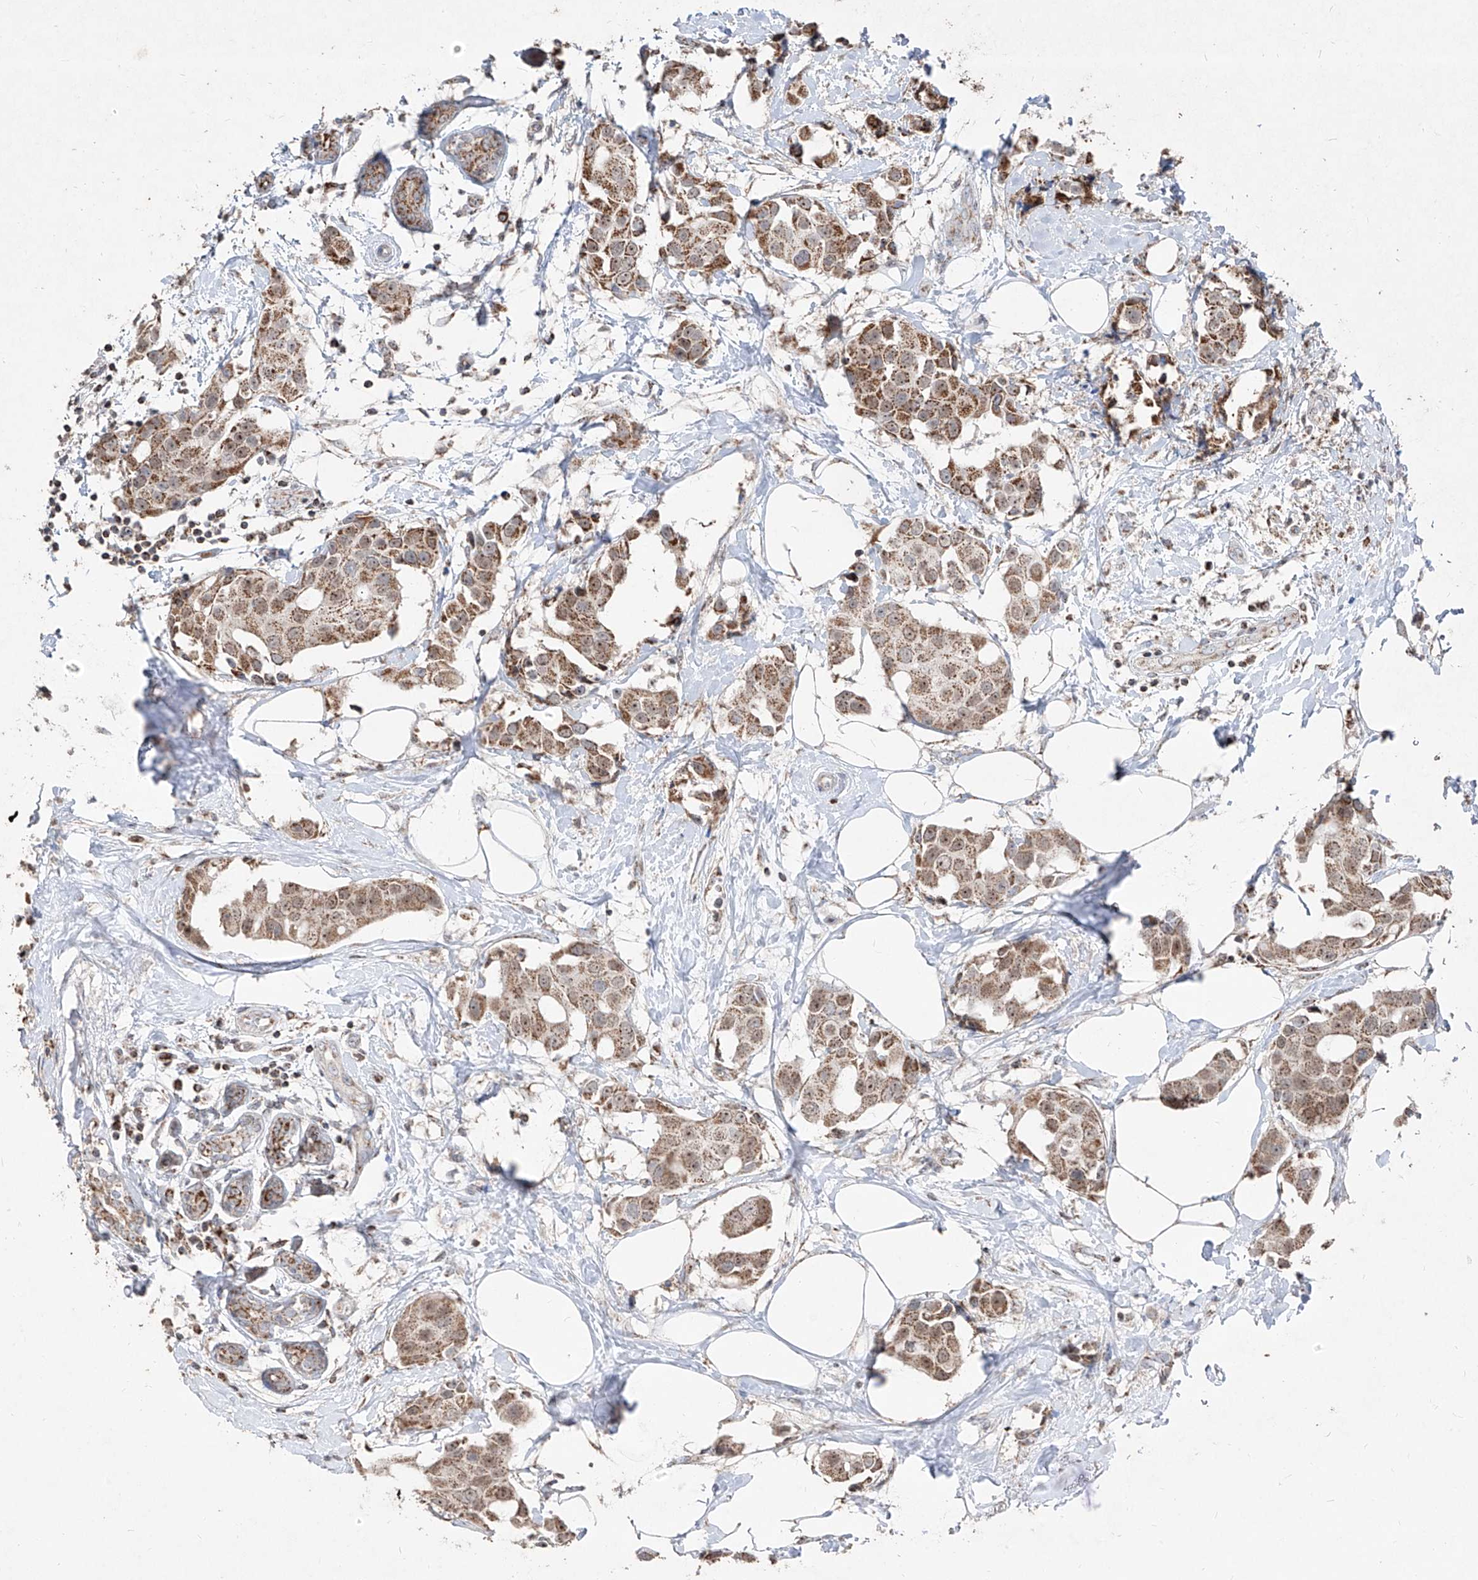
{"staining": {"intensity": "moderate", "quantity": ">75%", "location": "cytoplasmic/membranous"}, "tissue": "breast cancer", "cell_type": "Tumor cells", "image_type": "cancer", "snomed": [{"axis": "morphology", "description": "Normal tissue, NOS"}, {"axis": "morphology", "description": "Duct carcinoma"}, {"axis": "topography", "description": "Breast"}], "caption": "Immunohistochemistry (DAB (3,3'-diaminobenzidine)) staining of human breast cancer exhibits moderate cytoplasmic/membranous protein expression in about >75% of tumor cells.", "gene": "NDUFB3", "patient": {"sex": "female", "age": 39}}